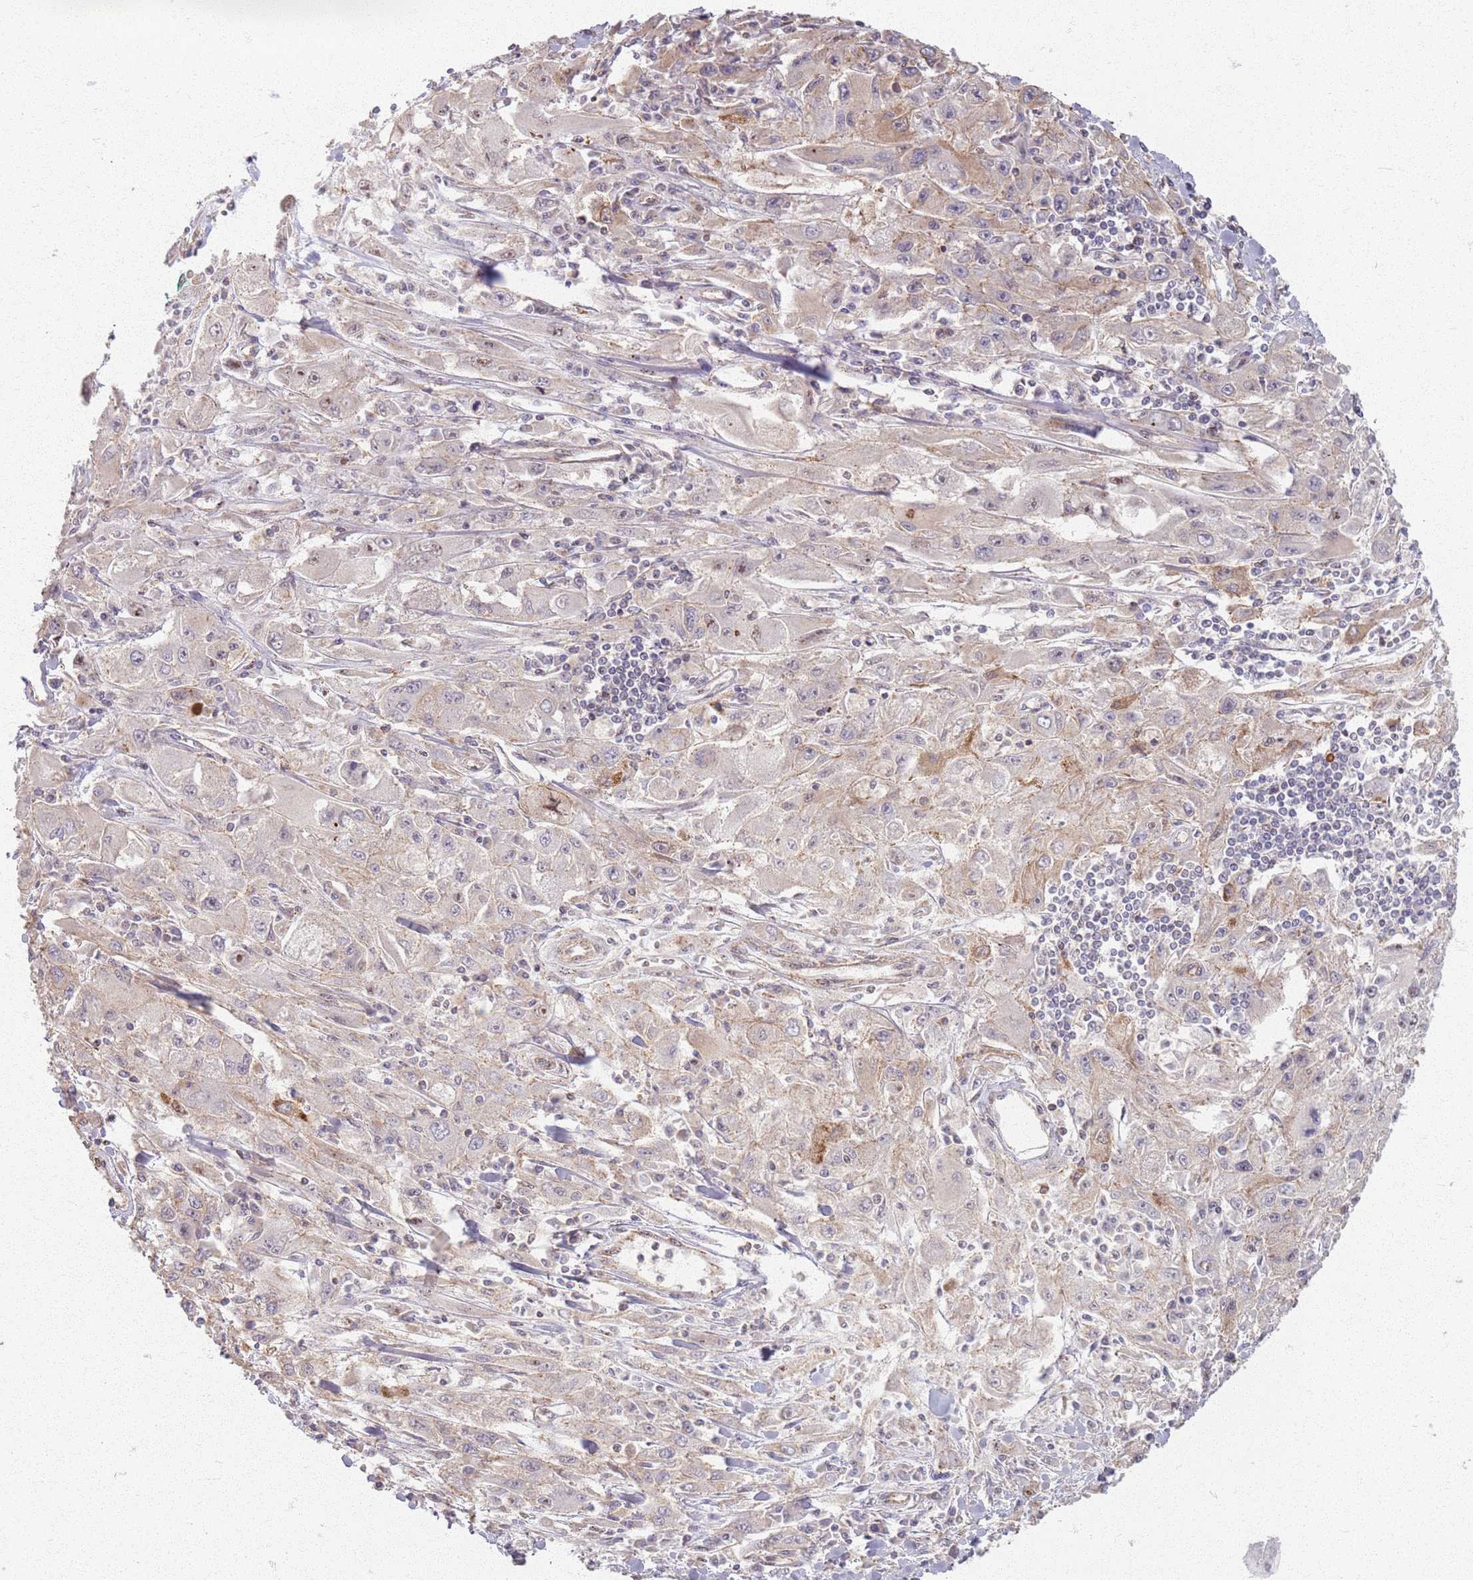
{"staining": {"intensity": "weak", "quantity": "<25%", "location": "cytoplasmic/membranous"}, "tissue": "melanoma", "cell_type": "Tumor cells", "image_type": "cancer", "snomed": [{"axis": "morphology", "description": "Malignant melanoma, Metastatic site"}, {"axis": "topography", "description": "Skin"}], "caption": "This micrograph is of malignant melanoma (metastatic site) stained with IHC to label a protein in brown with the nuclei are counter-stained blue. There is no expression in tumor cells.", "gene": "KCNA5", "patient": {"sex": "male", "age": 53}}